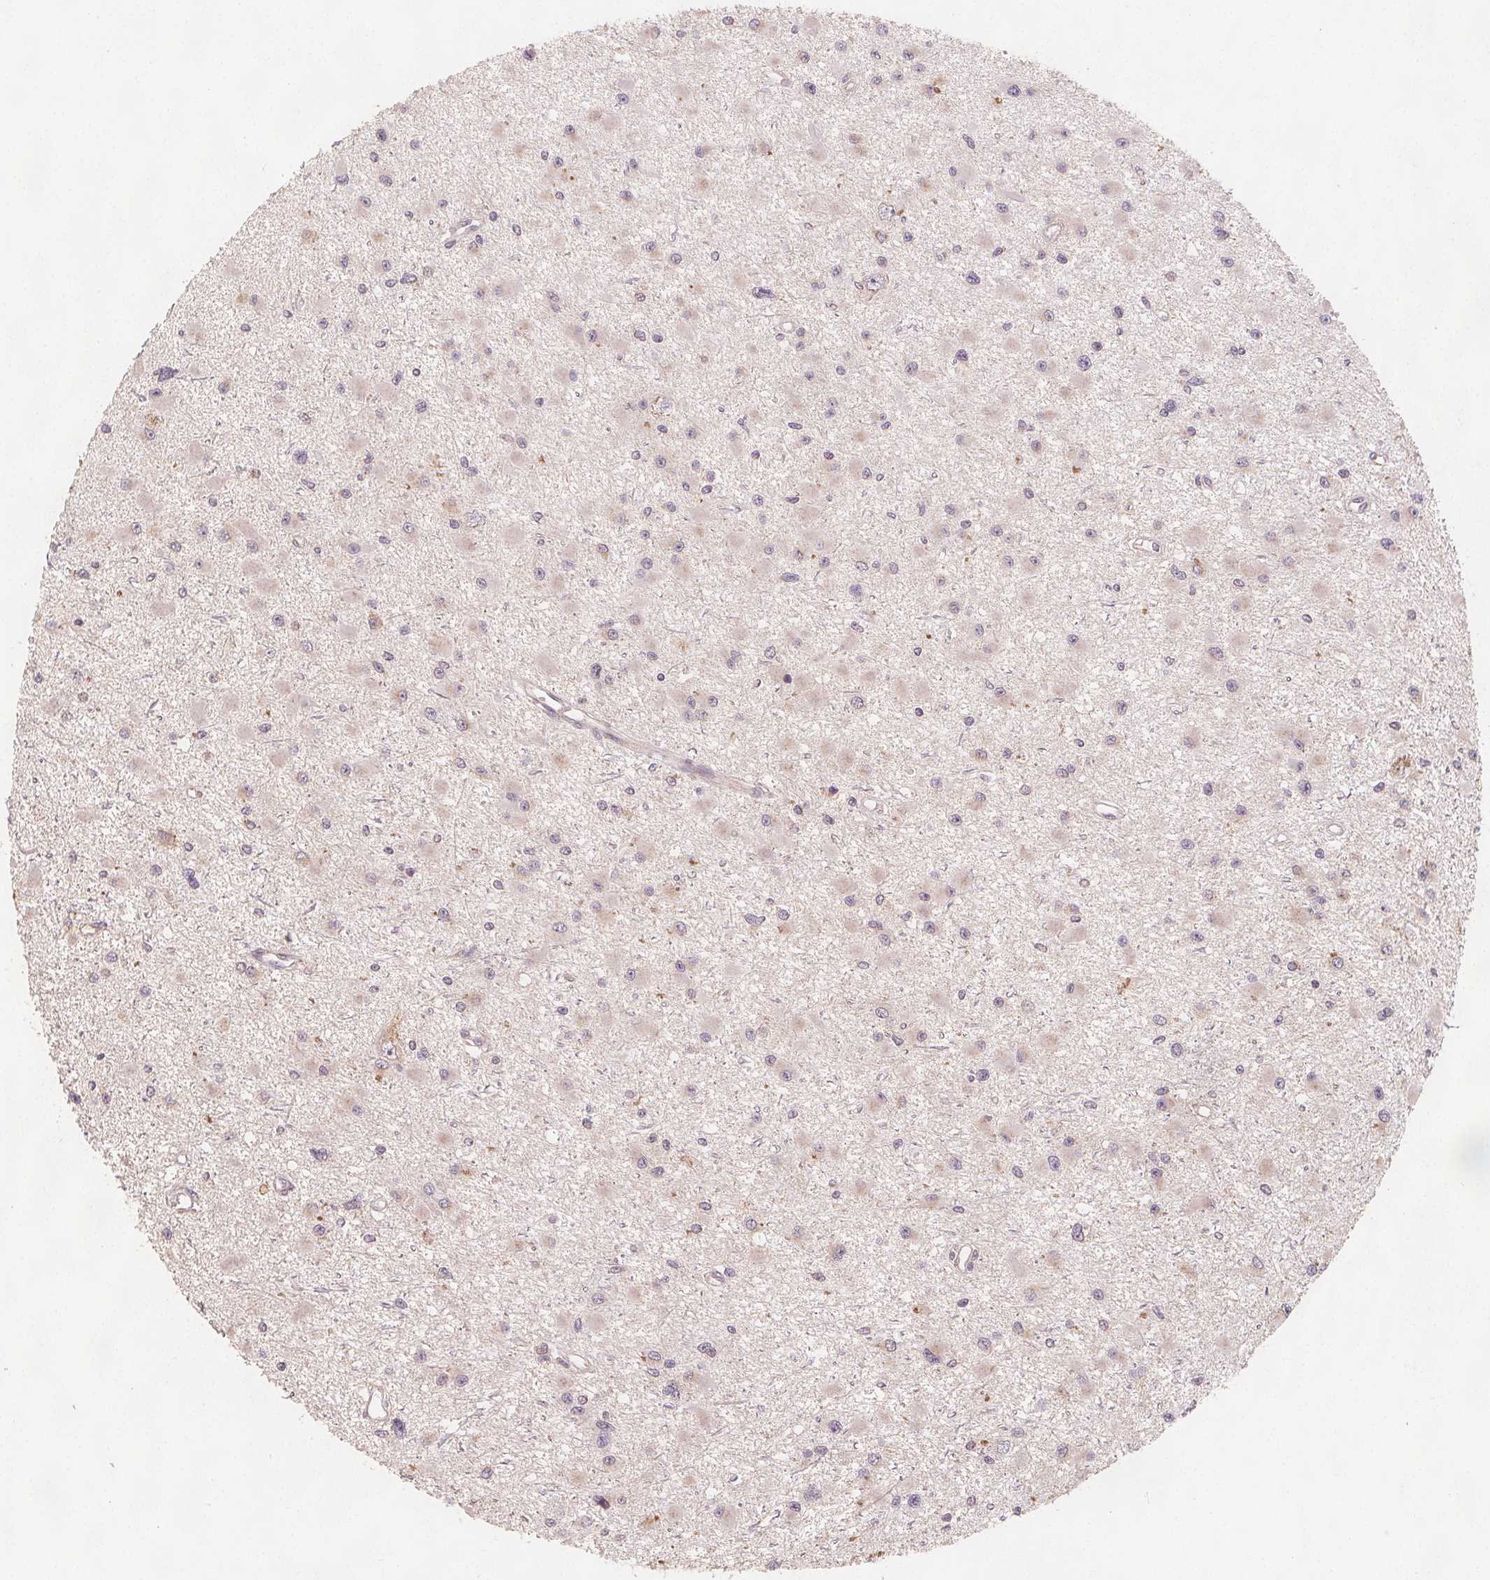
{"staining": {"intensity": "weak", "quantity": "<25%", "location": "cytoplasmic/membranous"}, "tissue": "glioma", "cell_type": "Tumor cells", "image_type": "cancer", "snomed": [{"axis": "morphology", "description": "Glioma, malignant, High grade"}, {"axis": "topography", "description": "Brain"}], "caption": "A high-resolution micrograph shows immunohistochemistry staining of high-grade glioma (malignant), which displays no significant staining in tumor cells.", "gene": "NCSTN", "patient": {"sex": "male", "age": 54}}